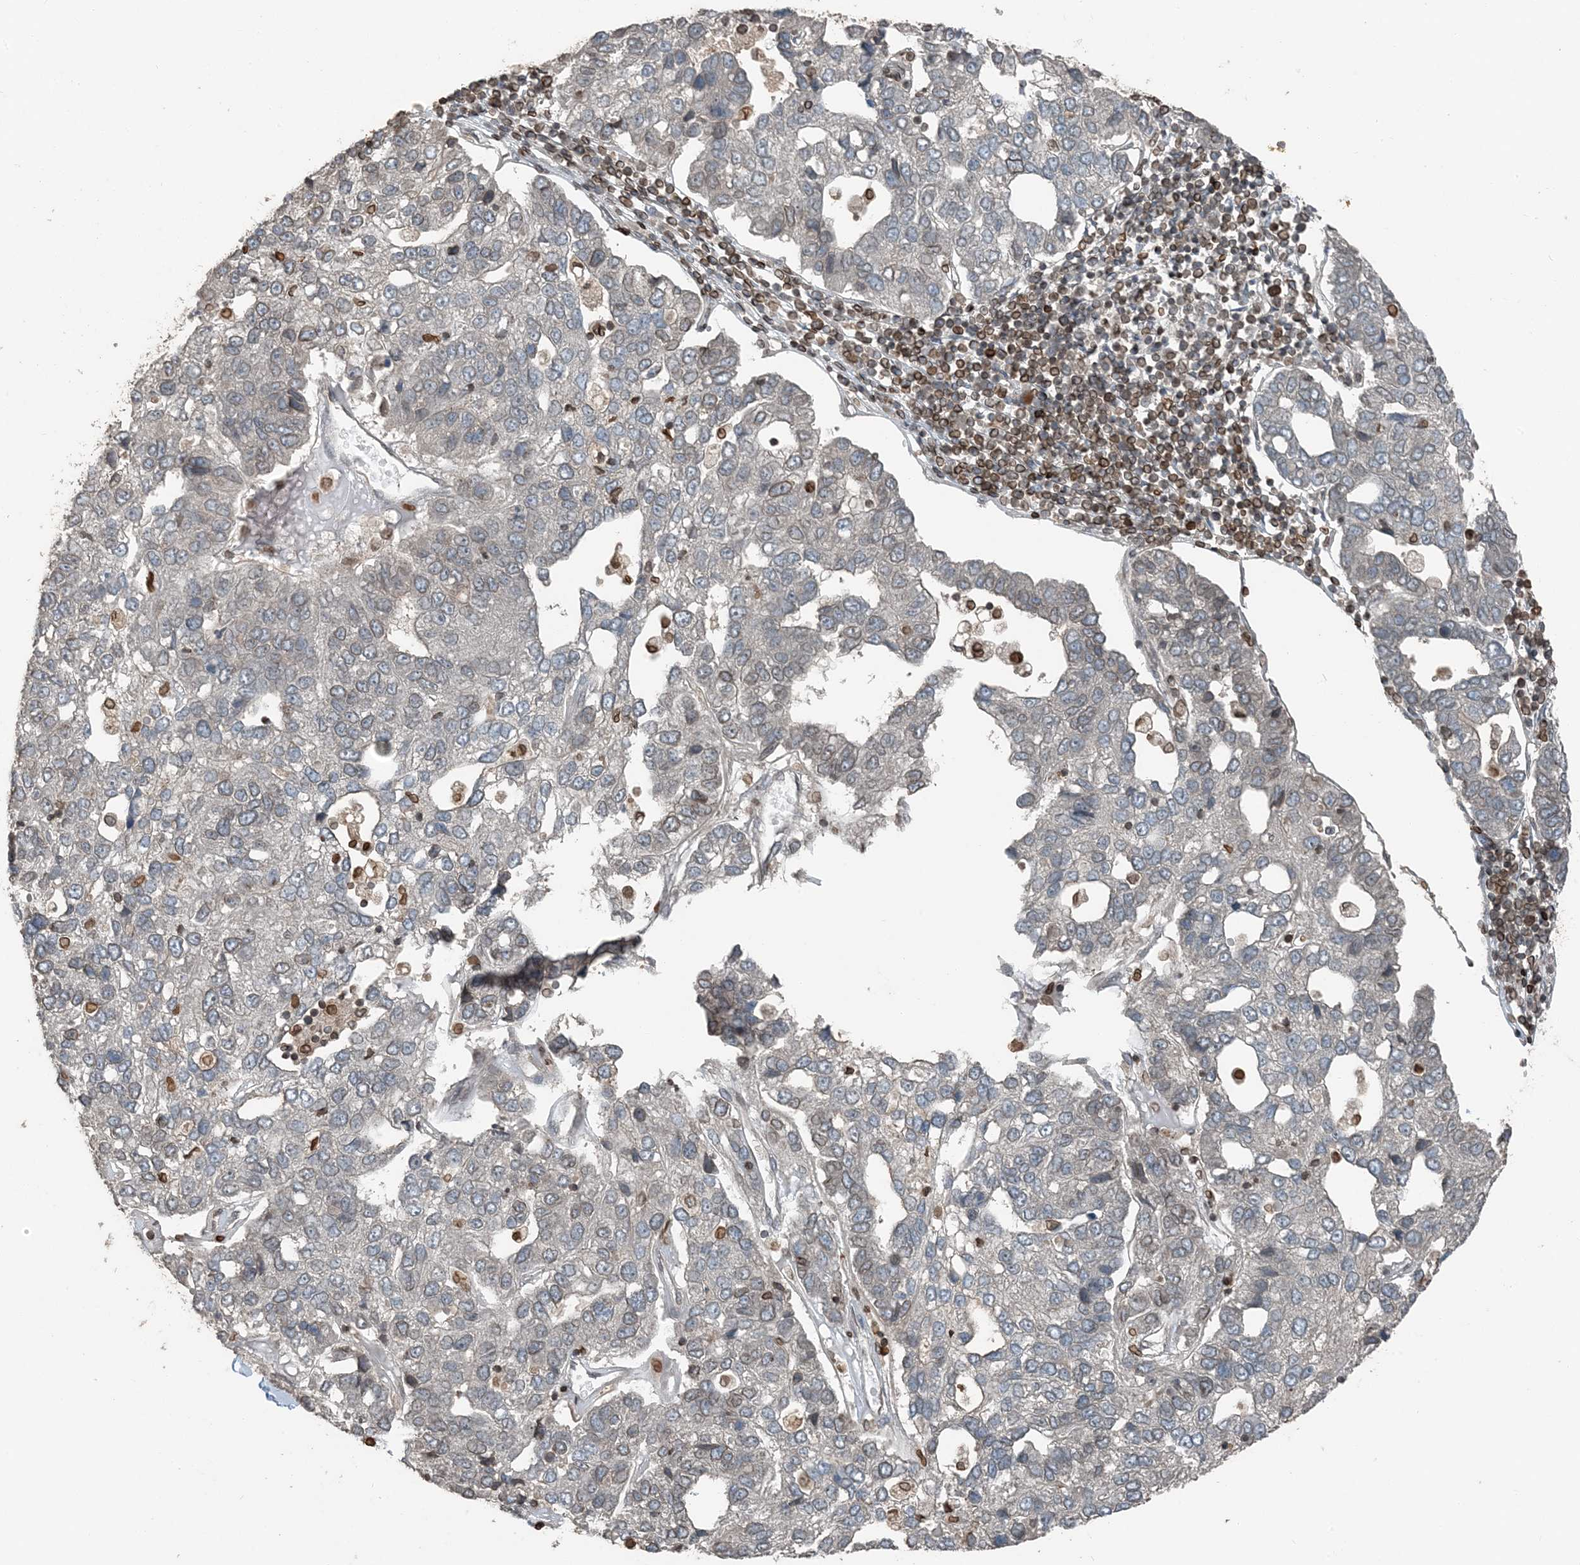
{"staining": {"intensity": "negative", "quantity": "none", "location": "none"}, "tissue": "pancreatic cancer", "cell_type": "Tumor cells", "image_type": "cancer", "snomed": [{"axis": "morphology", "description": "Adenocarcinoma, NOS"}, {"axis": "topography", "description": "Pancreas"}], "caption": "Immunohistochemistry histopathology image of neoplastic tissue: human pancreatic cancer stained with DAB (3,3'-diaminobenzidine) demonstrates no significant protein positivity in tumor cells.", "gene": "ZFAND2B", "patient": {"sex": "female", "age": 61}}